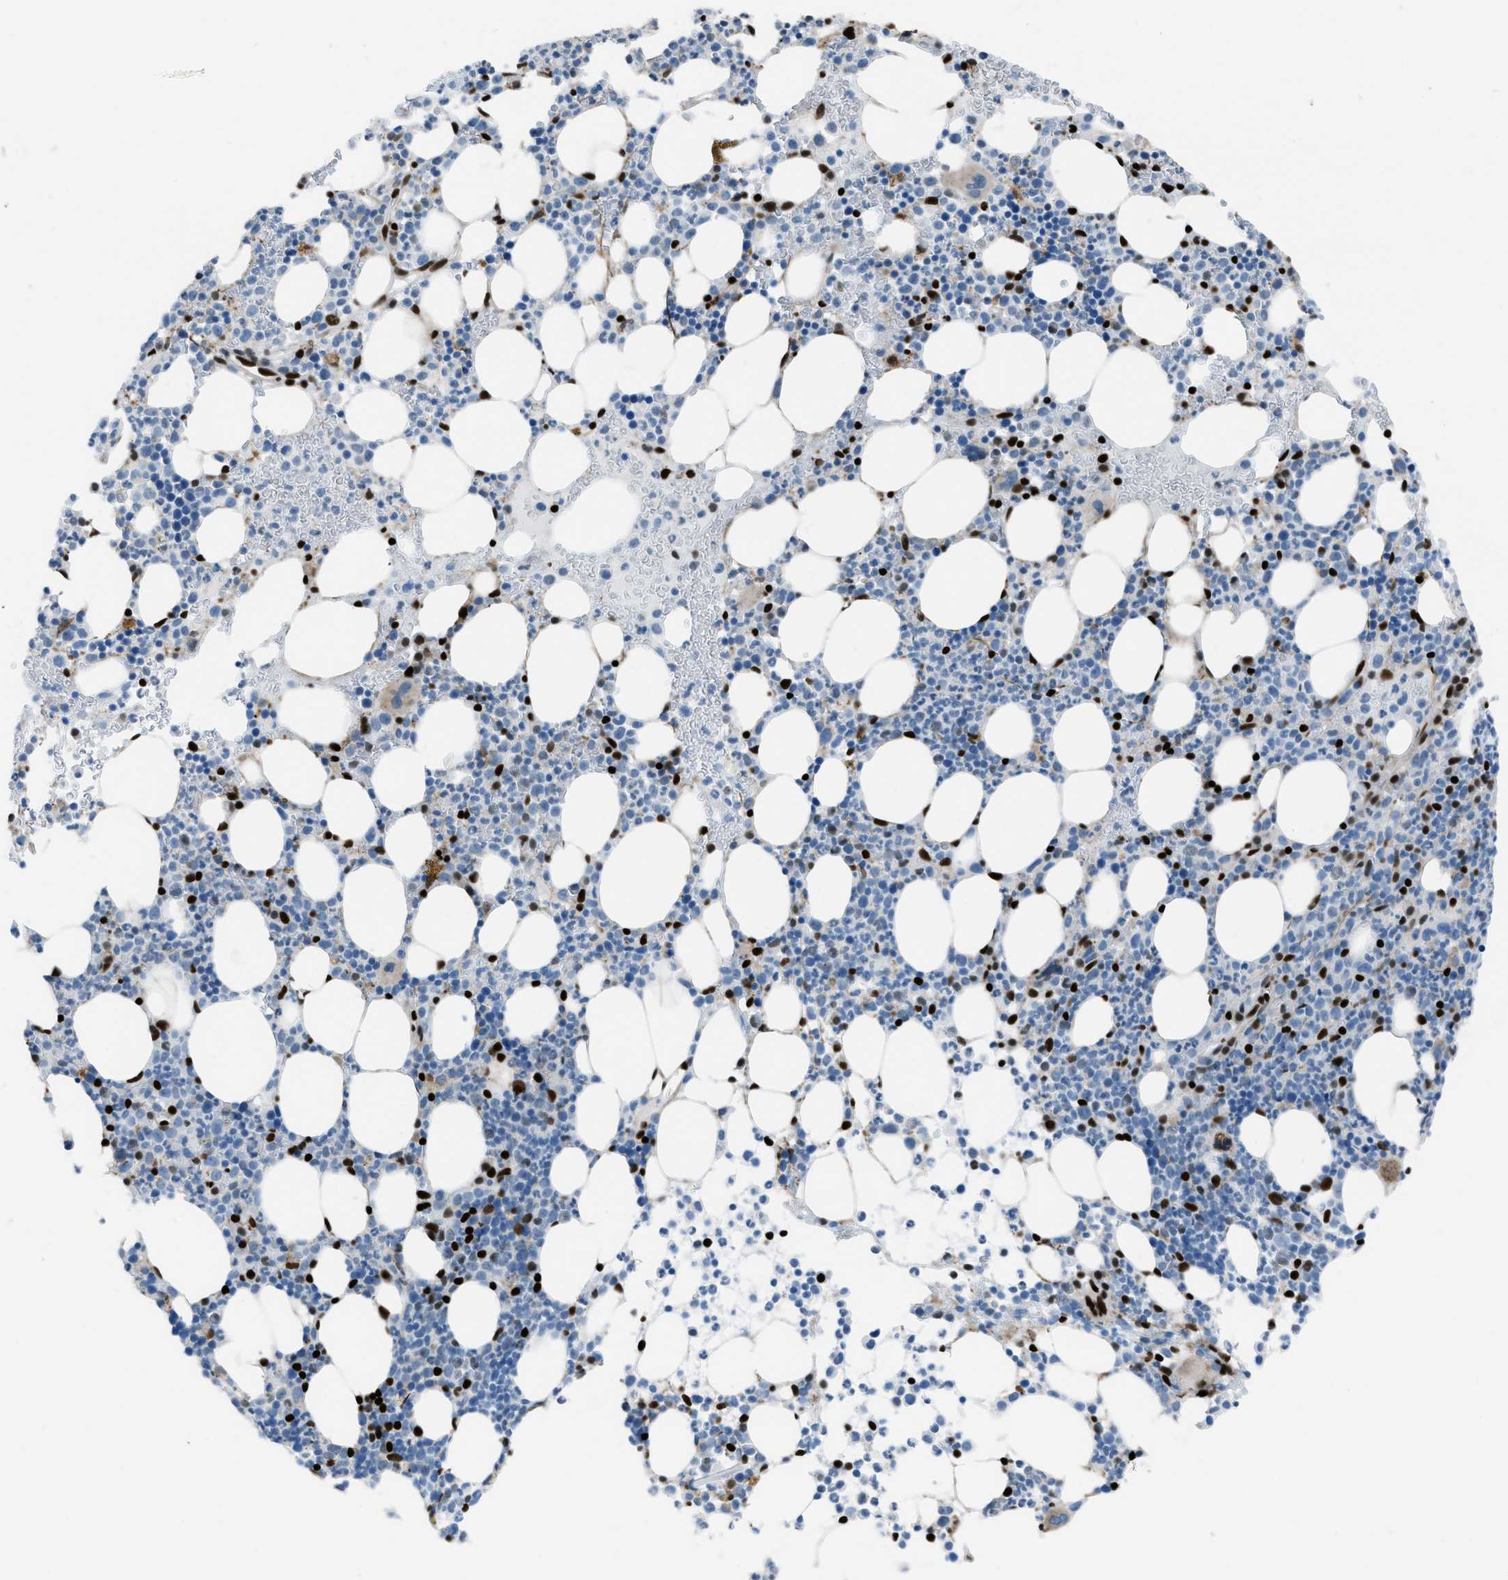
{"staining": {"intensity": "strong", "quantity": "<25%", "location": "nuclear"}, "tissue": "bone marrow", "cell_type": "Hematopoietic cells", "image_type": "normal", "snomed": [{"axis": "morphology", "description": "Normal tissue, NOS"}, {"axis": "morphology", "description": "Inflammation, NOS"}, {"axis": "topography", "description": "Bone marrow"}], "caption": "A brown stain labels strong nuclear expression of a protein in hematopoietic cells of unremarkable human bone marrow. (IHC, brightfield microscopy, high magnification).", "gene": "SLFN5", "patient": {"sex": "female", "age": 67}}